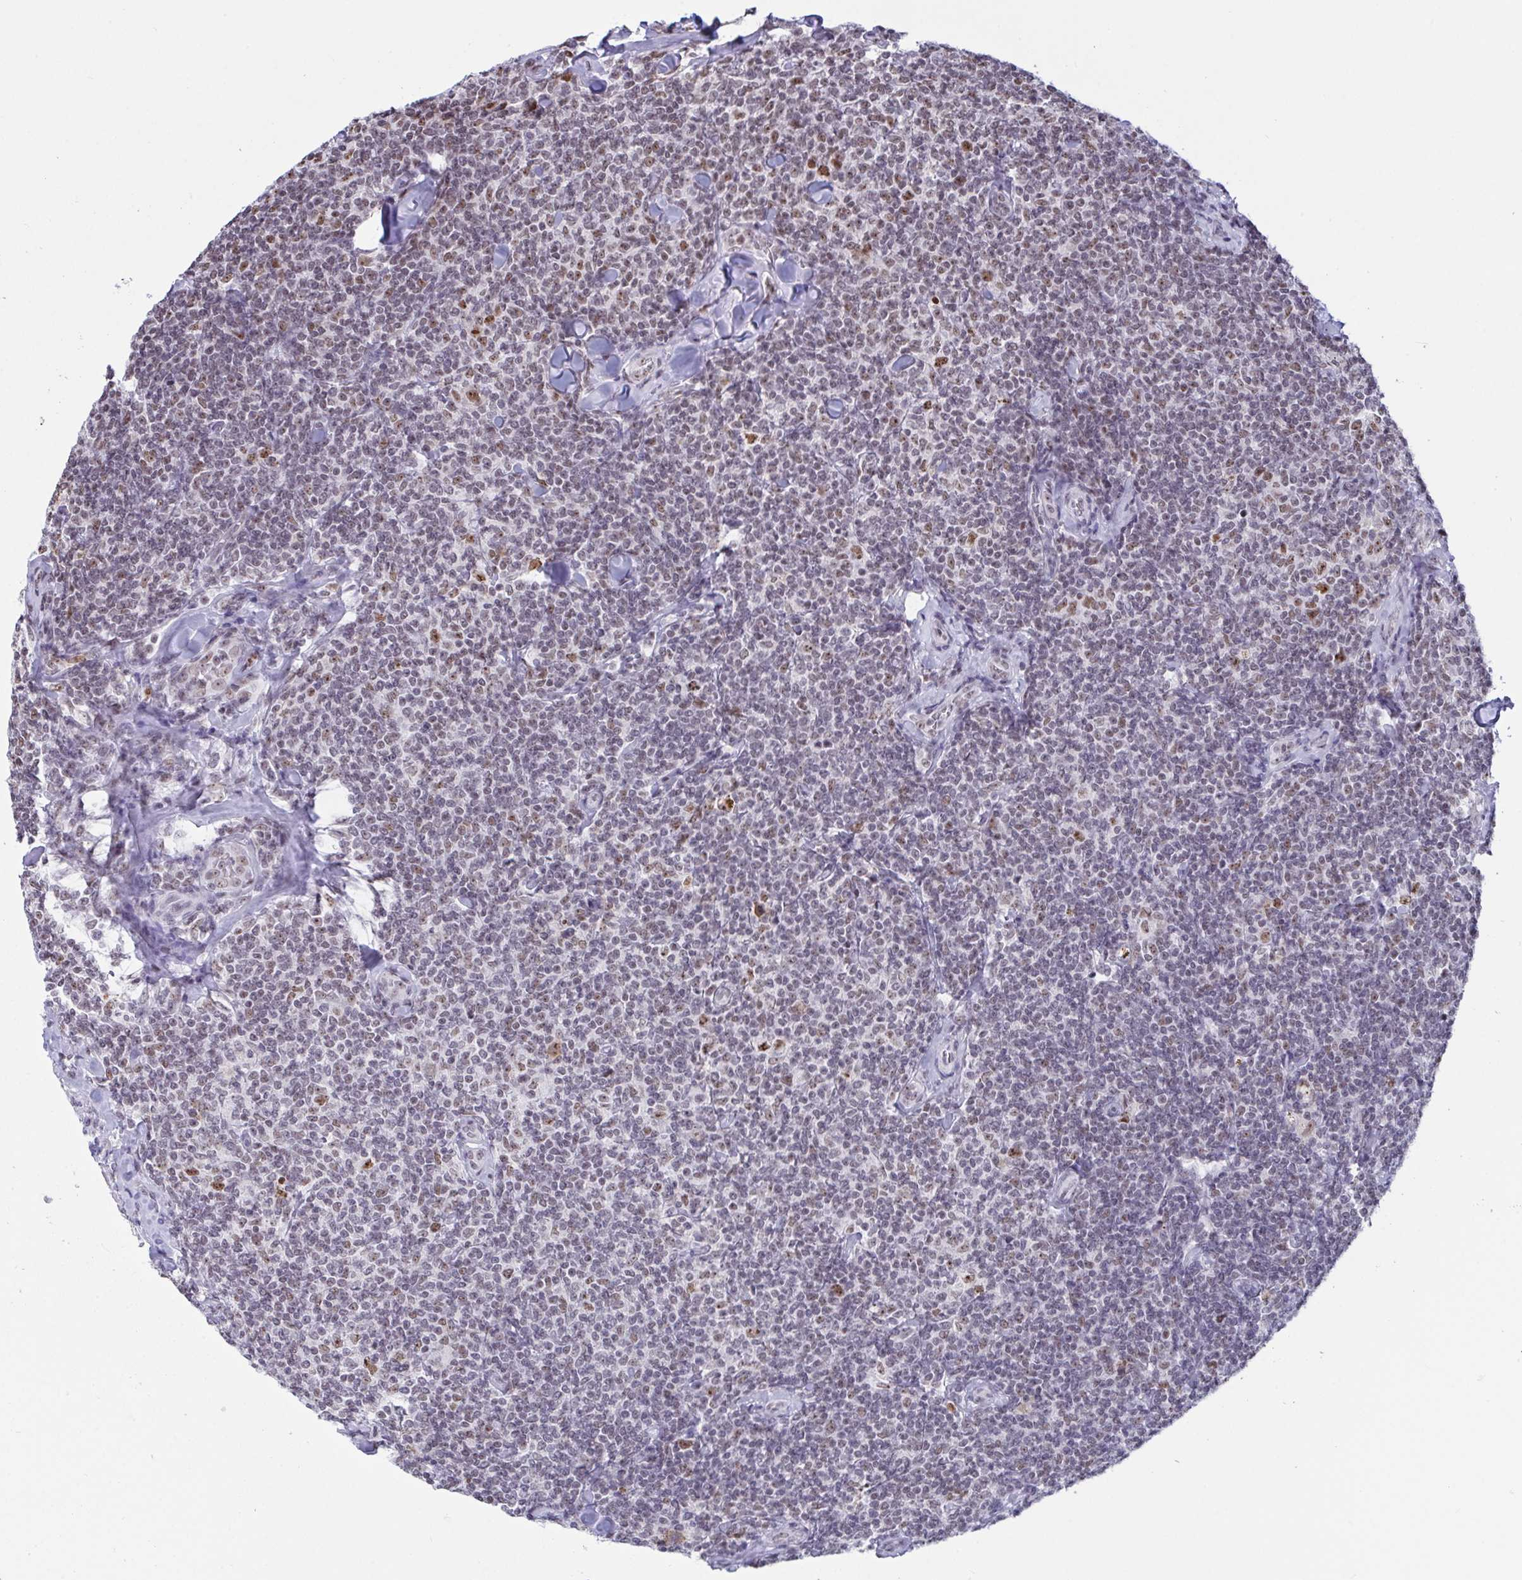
{"staining": {"intensity": "weak", "quantity": "25%-75%", "location": "nuclear"}, "tissue": "lymphoma", "cell_type": "Tumor cells", "image_type": "cancer", "snomed": [{"axis": "morphology", "description": "Malignant lymphoma, non-Hodgkin's type, Low grade"}, {"axis": "topography", "description": "Lymph node"}], "caption": "Low-grade malignant lymphoma, non-Hodgkin's type stained with immunohistochemistry (IHC) reveals weak nuclear expression in approximately 25%-75% of tumor cells.", "gene": "SUPT16H", "patient": {"sex": "female", "age": 56}}